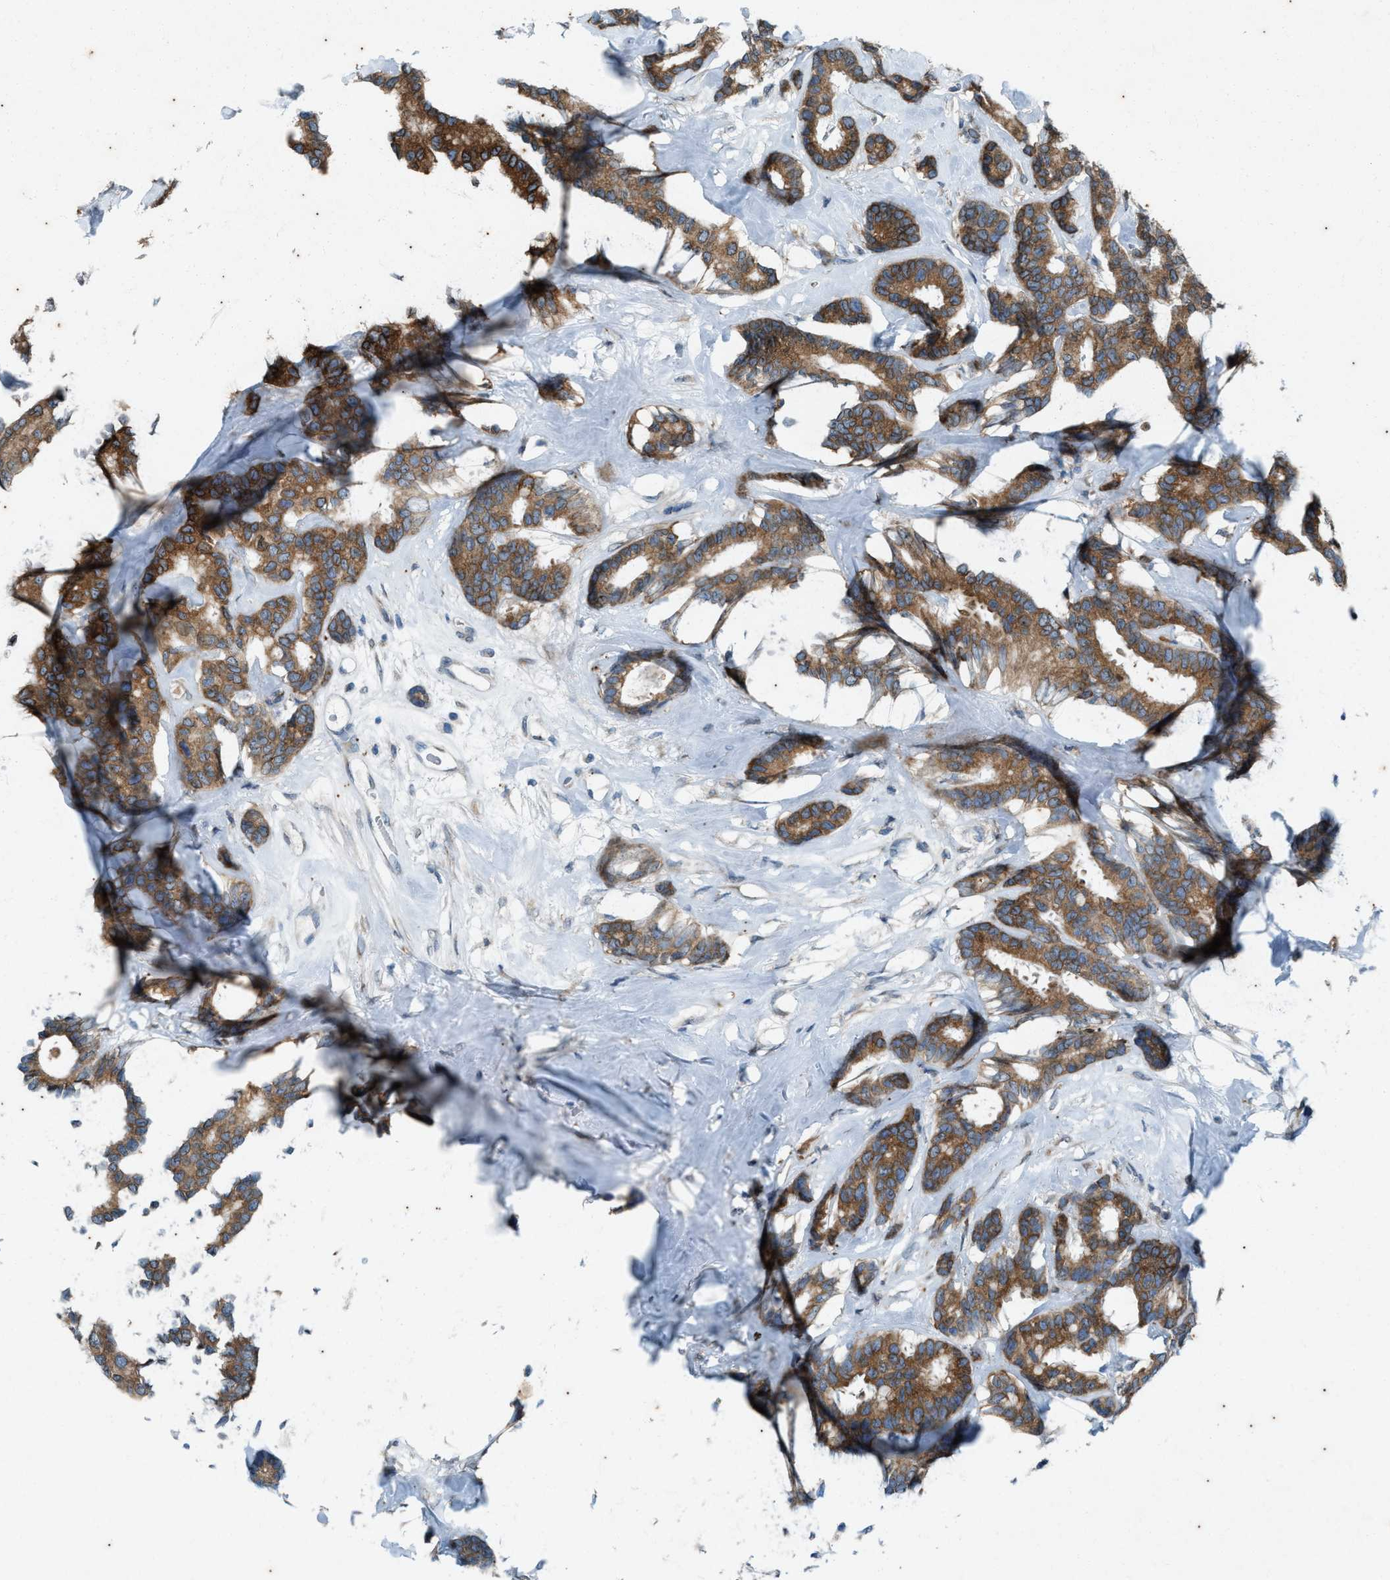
{"staining": {"intensity": "moderate", "quantity": ">75%", "location": "cytoplasmic/membranous"}, "tissue": "breast cancer", "cell_type": "Tumor cells", "image_type": "cancer", "snomed": [{"axis": "morphology", "description": "Duct carcinoma"}, {"axis": "topography", "description": "Breast"}], "caption": "Immunohistochemical staining of human breast intraductal carcinoma shows moderate cytoplasmic/membranous protein expression in approximately >75% of tumor cells.", "gene": "CHPF2", "patient": {"sex": "female", "age": 87}}